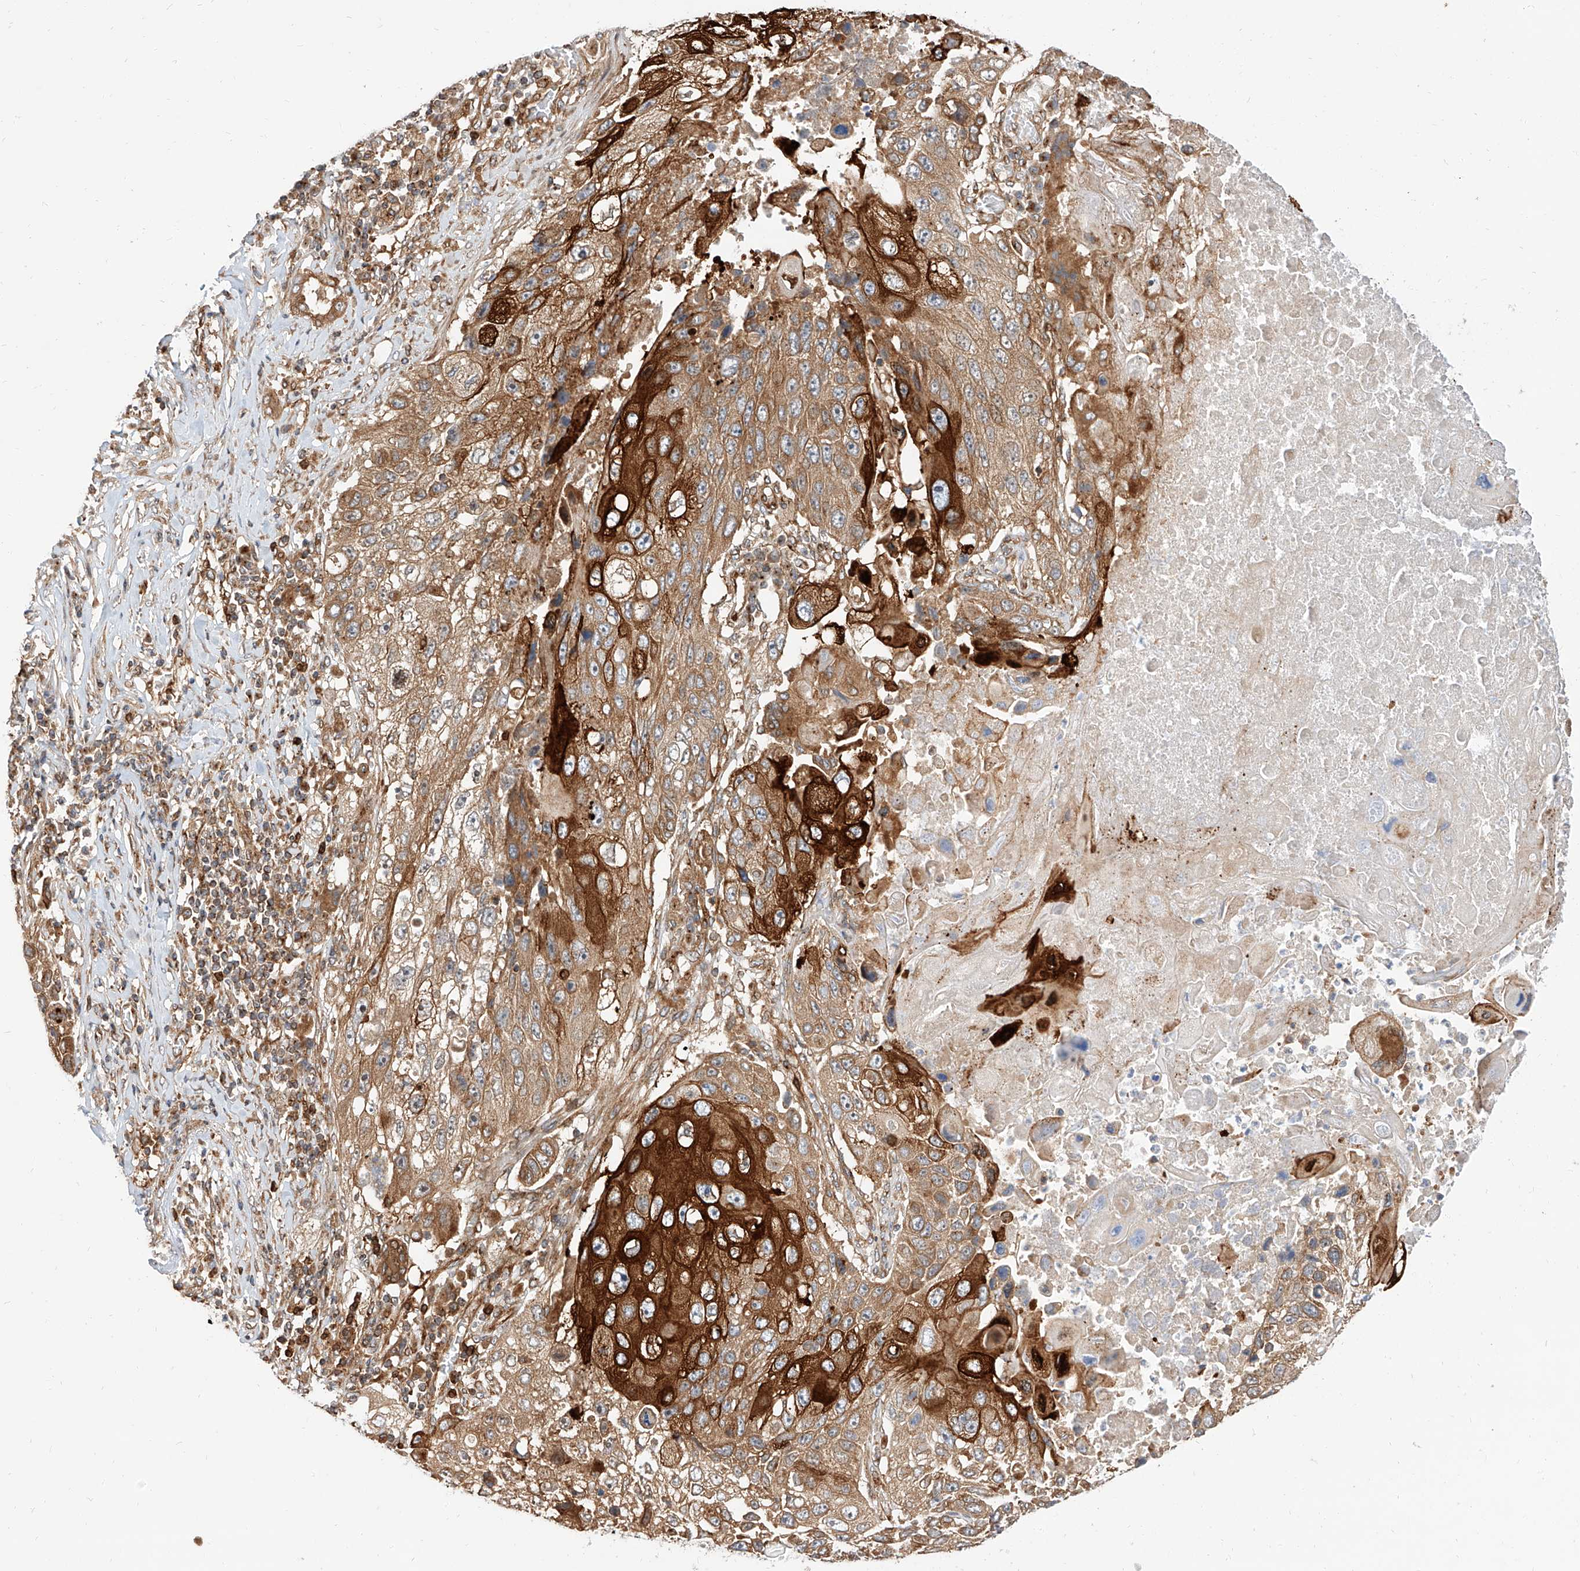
{"staining": {"intensity": "strong", "quantity": ">75%", "location": "cytoplasmic/membranous"}, "tissue": "lung cancer", "cell_type": "Tumor cells", "image_type": "cancer", "snomed": [{"axis": "morphology", "description": "Squamous cell carcinoma, NOS"}, {"axis": "topography", "description": "Lung"}], "caption": "Human lung squamous cell carcinoma stained for a protein (brown) reveals strong cytoplasmic/membranous positive staining in approximately >75% of tumor cells.", "gene": "ISCA2", "patient": {"sex": "male", "age": 61}}